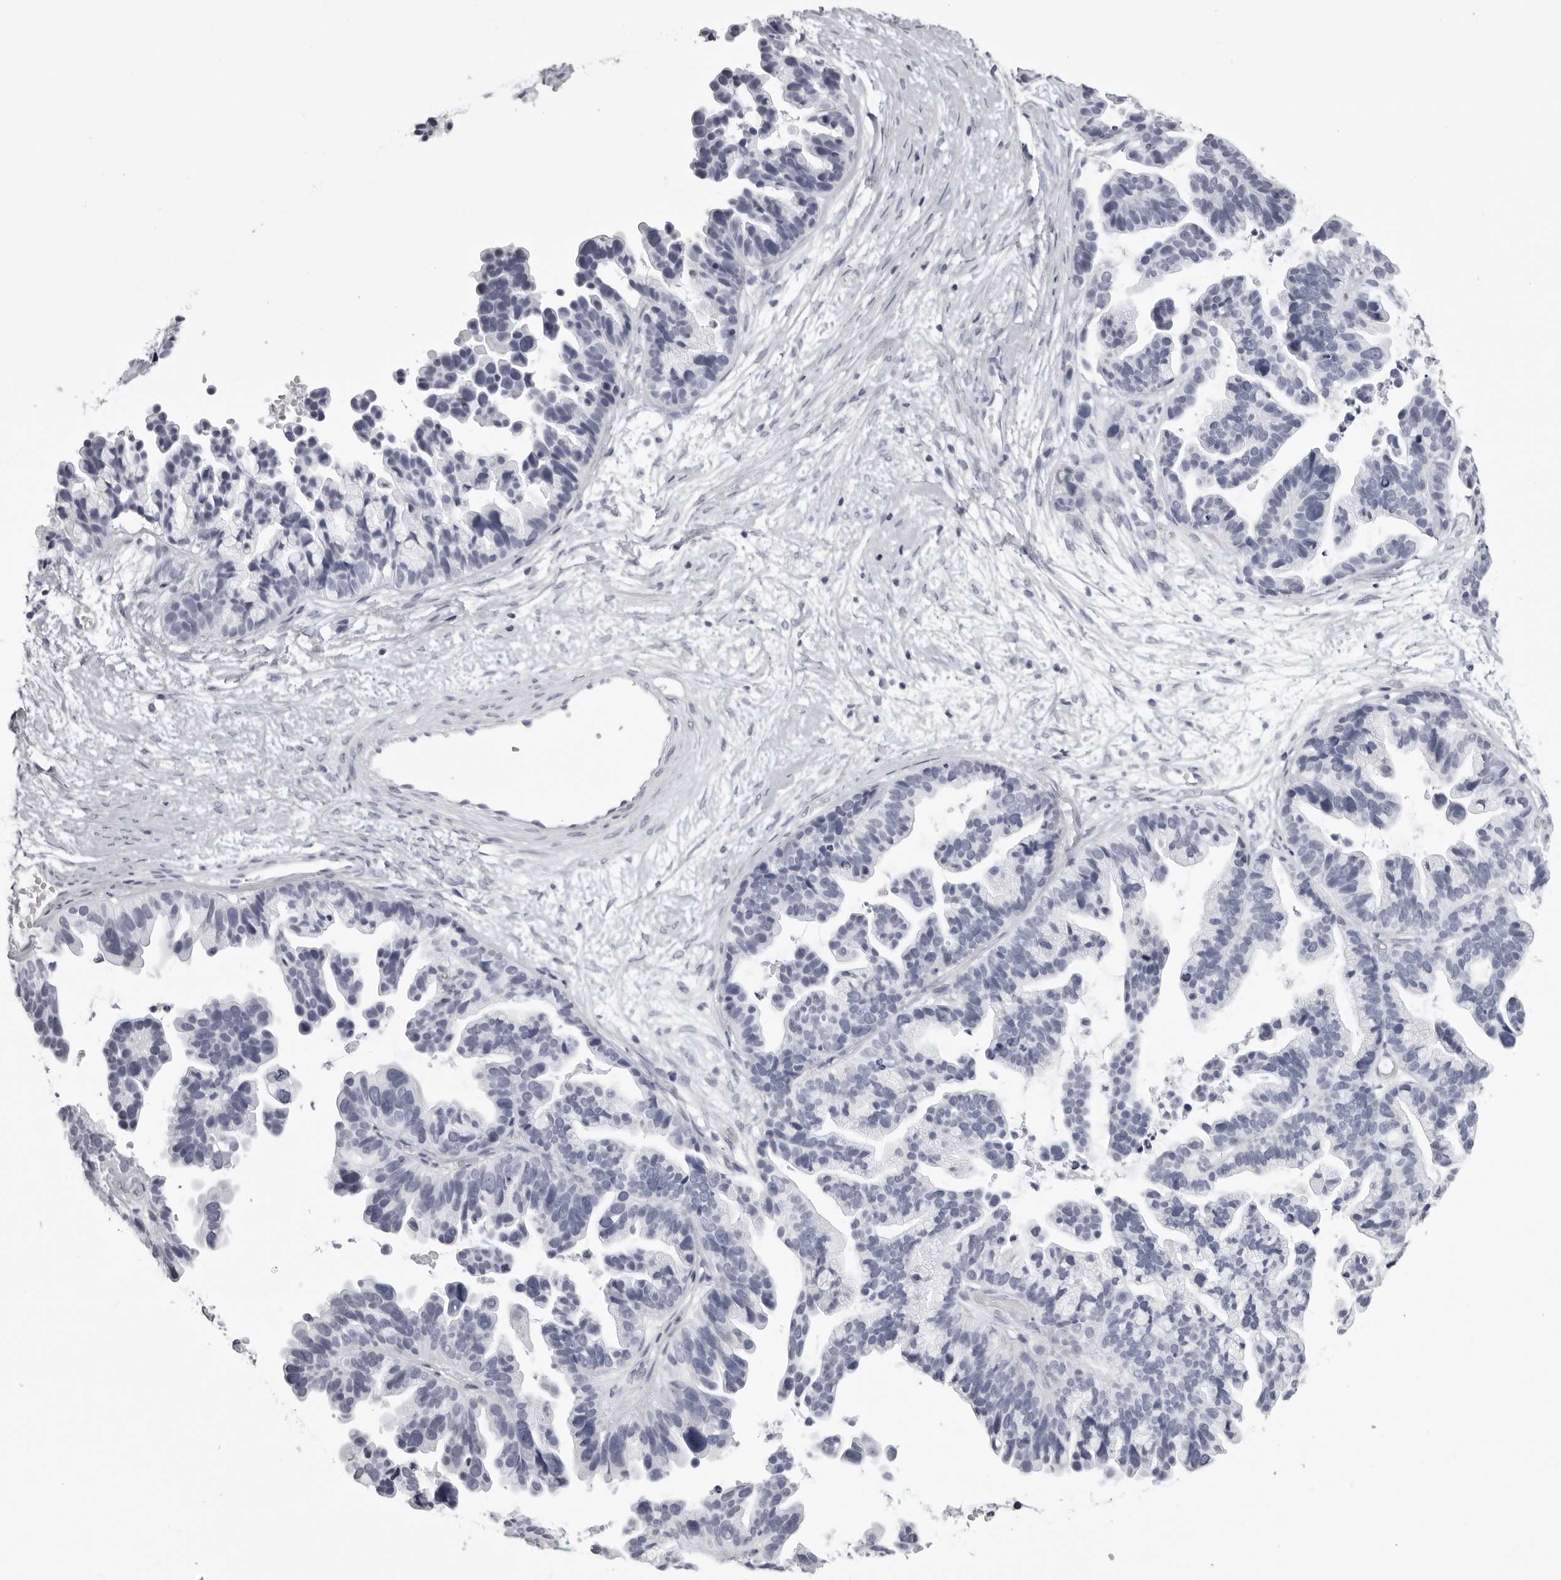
{"staining": {"intensity": "negative", "quantity": "none", "location": "none"}, "tissue": "ovarian cancer", "cell_type": "Tumor cells", "image_type": "cancer", "snomed": [{"axis": "morphology", "description": "Cystadenocarcinoma, serous, NOS"}, {"axis": "topography", "description": "Ovary"}], "caption": "IHC of ovarian serous cystadenocarcinoma displays no staining in tumor cells. (DAB (3,3'-diaminobenzidine) immunohistochemistry (IHC), high magnification).", "gene": "CST1", "patient": {"sex": "female", "age": 56}}